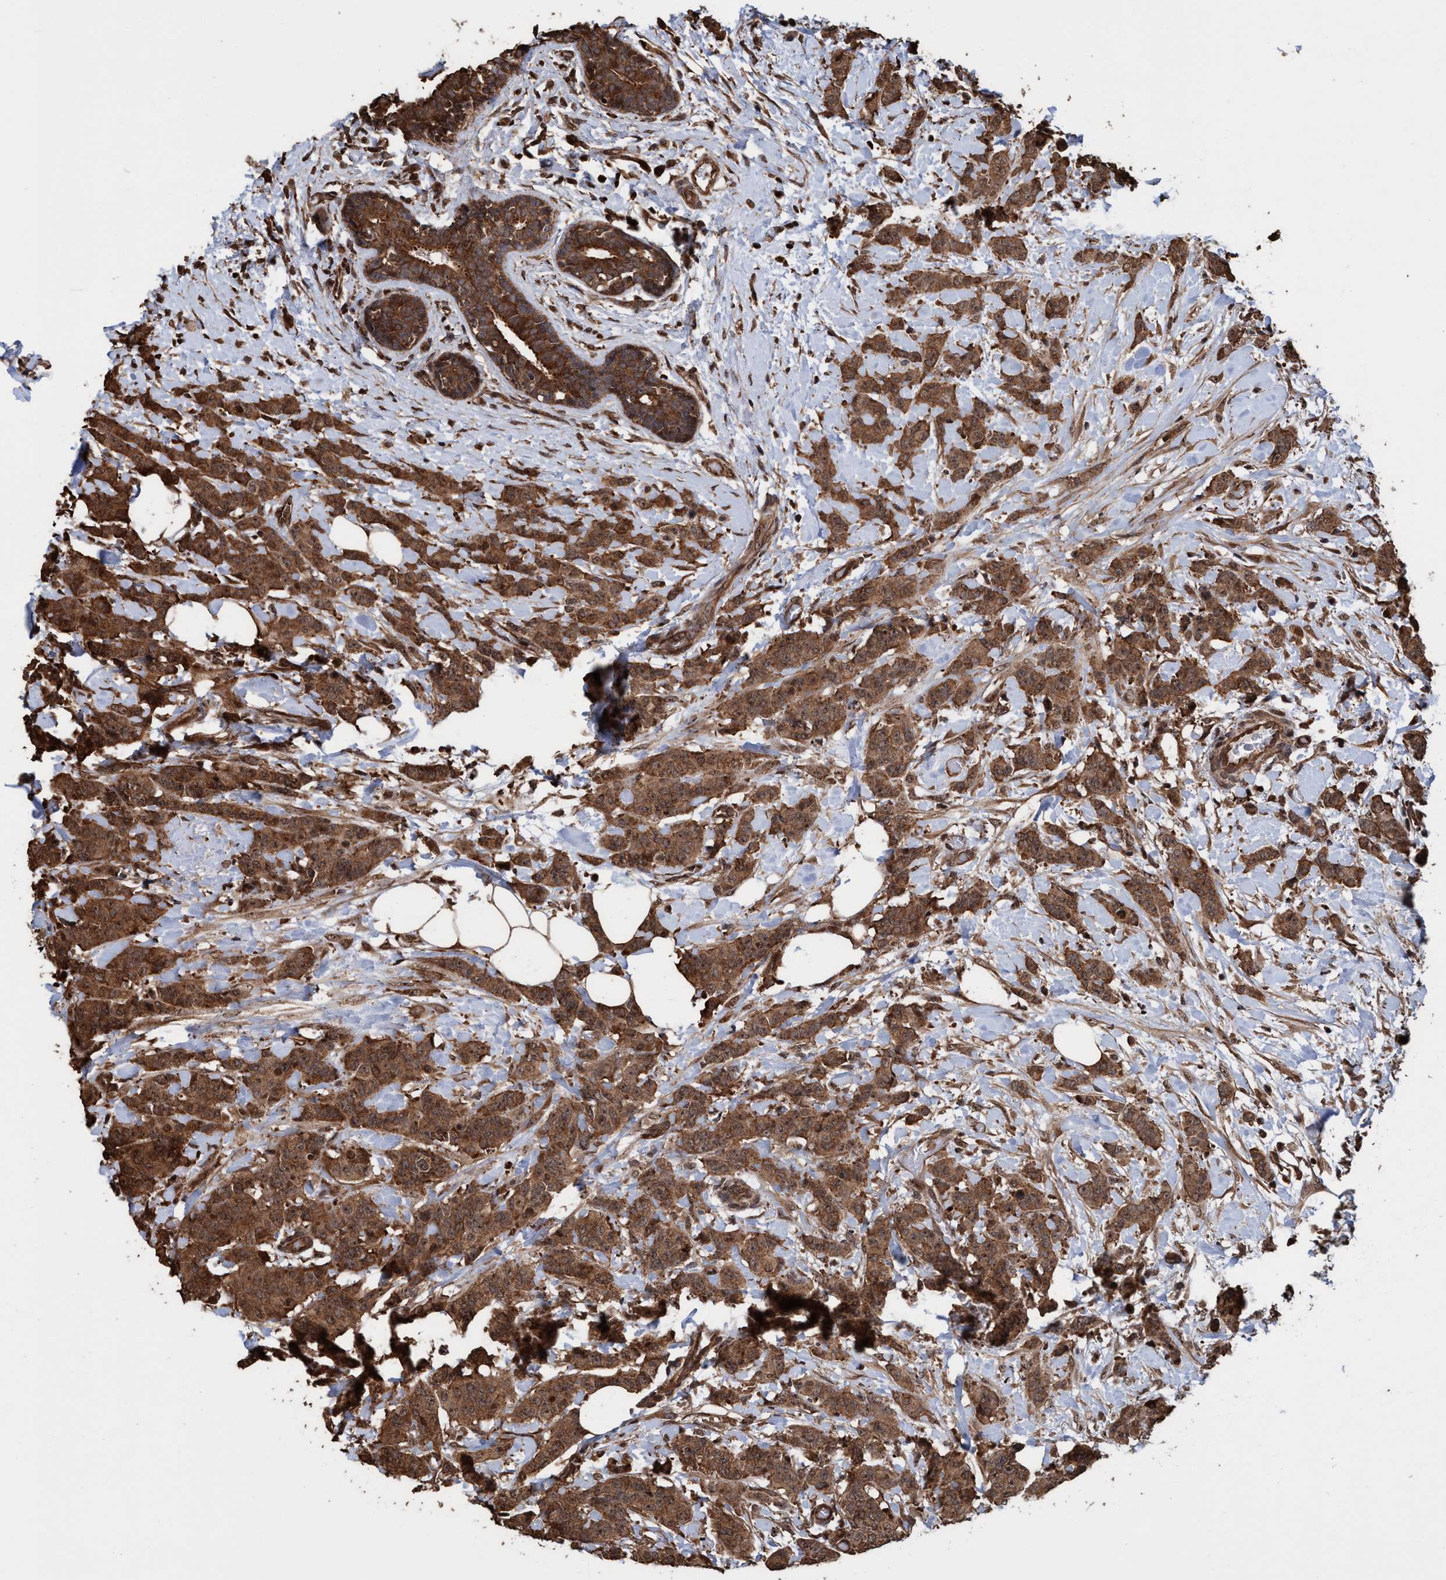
{"staining": {"intensity": "moderate", "quantity": ">75%", "location": "cytoplasmic/membranous,nuclear"}, "tissue": "breast cancer", "cell_type": "Tumor cells", "image_type": "cancer", "snomed": [{"axis": "morphology", "description": "Normal tissue, NOS"}, {"axis": "morphology", "description": "Duct carcinoma"}, {"axis": "topography", "description": "Breast"}], "caption": "This image exhibits immunohistochemistry staining of human breast cancer, with medium moderate cytoplasmic/membranous and nuclear staining in approximately >75% of tumor cells.", "gene": "TRPC7", "patient": {"sex": "female", "age": 40}}